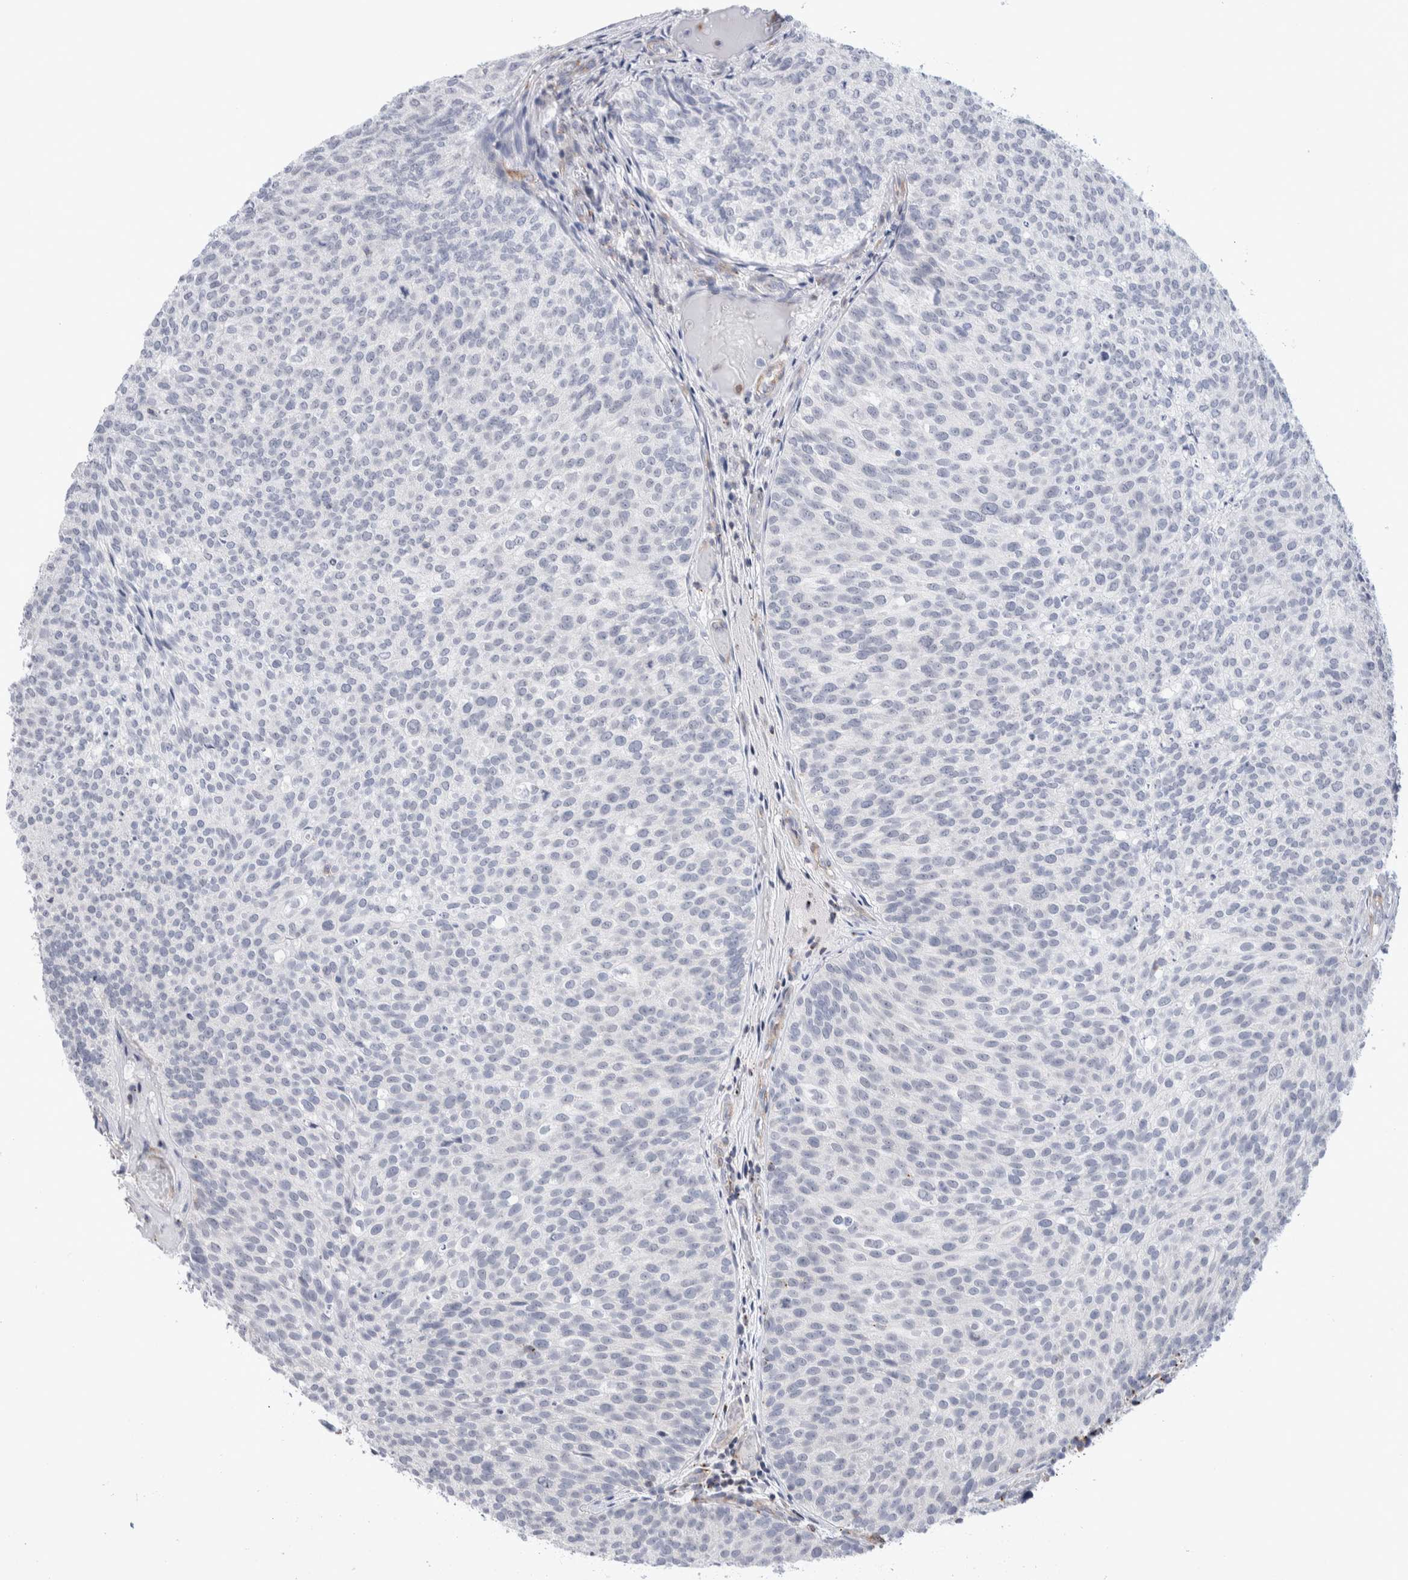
{"staining": {"intensity": "negative", "quantity": "none", "location": "none"}, "tissue": "urothelial cancer", "cell_type": "Tumor cells", "image_type": "cancer", "snomed": [{"axis": "morphology", "description": "Urothelial carcinoma, Low grade"}, {"axis": "topography", "description": "Urinary bladder"}], "caption": "Tumor cells are negative for brown protein staining in urothelial carcinoma (low-grade).", "gene": "SEPTIN4", "patient": {"sex": "male", "age": 86}}